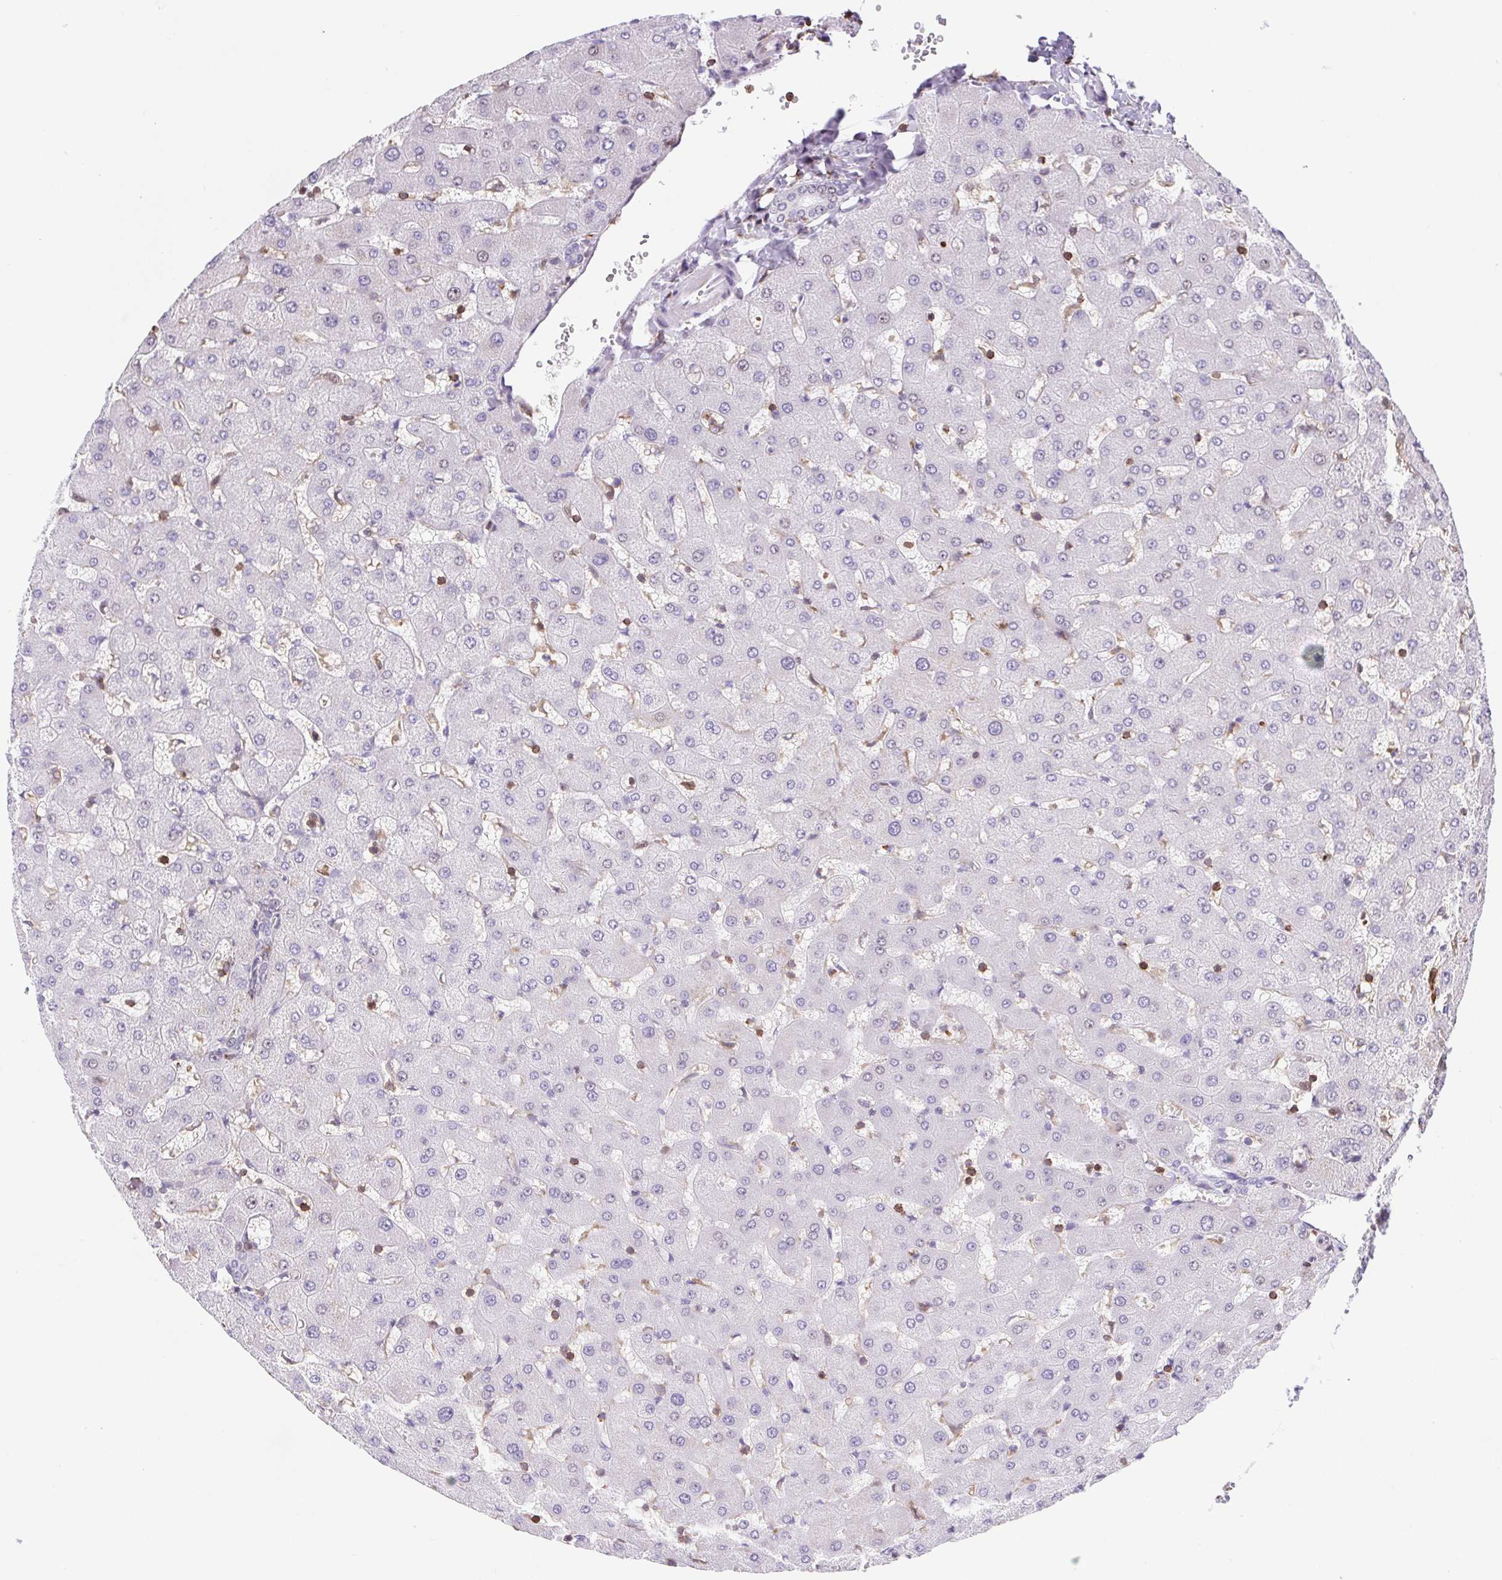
{"staining": {"intensity": "negative", "quantity": "none", "location": "none"}, "tissue": "liver", "cell_type": "Cholangiocytes", "image_type": "normal", "snomed": [{"axis": "morphology", "description": "Normal tissue, NOS"}, {"axis": "topography", "description": "Liver"}], "caption": "Image shows no protein positivity in cholangiocytes of normal liver. The staining is performed using DAB (3,3'-diaminobenzidine) brown chromogen with nuclei counter-stained in using hematoxylin.", "gene": "TPRG1", "patient": {"sex": "female", "age": 63}}